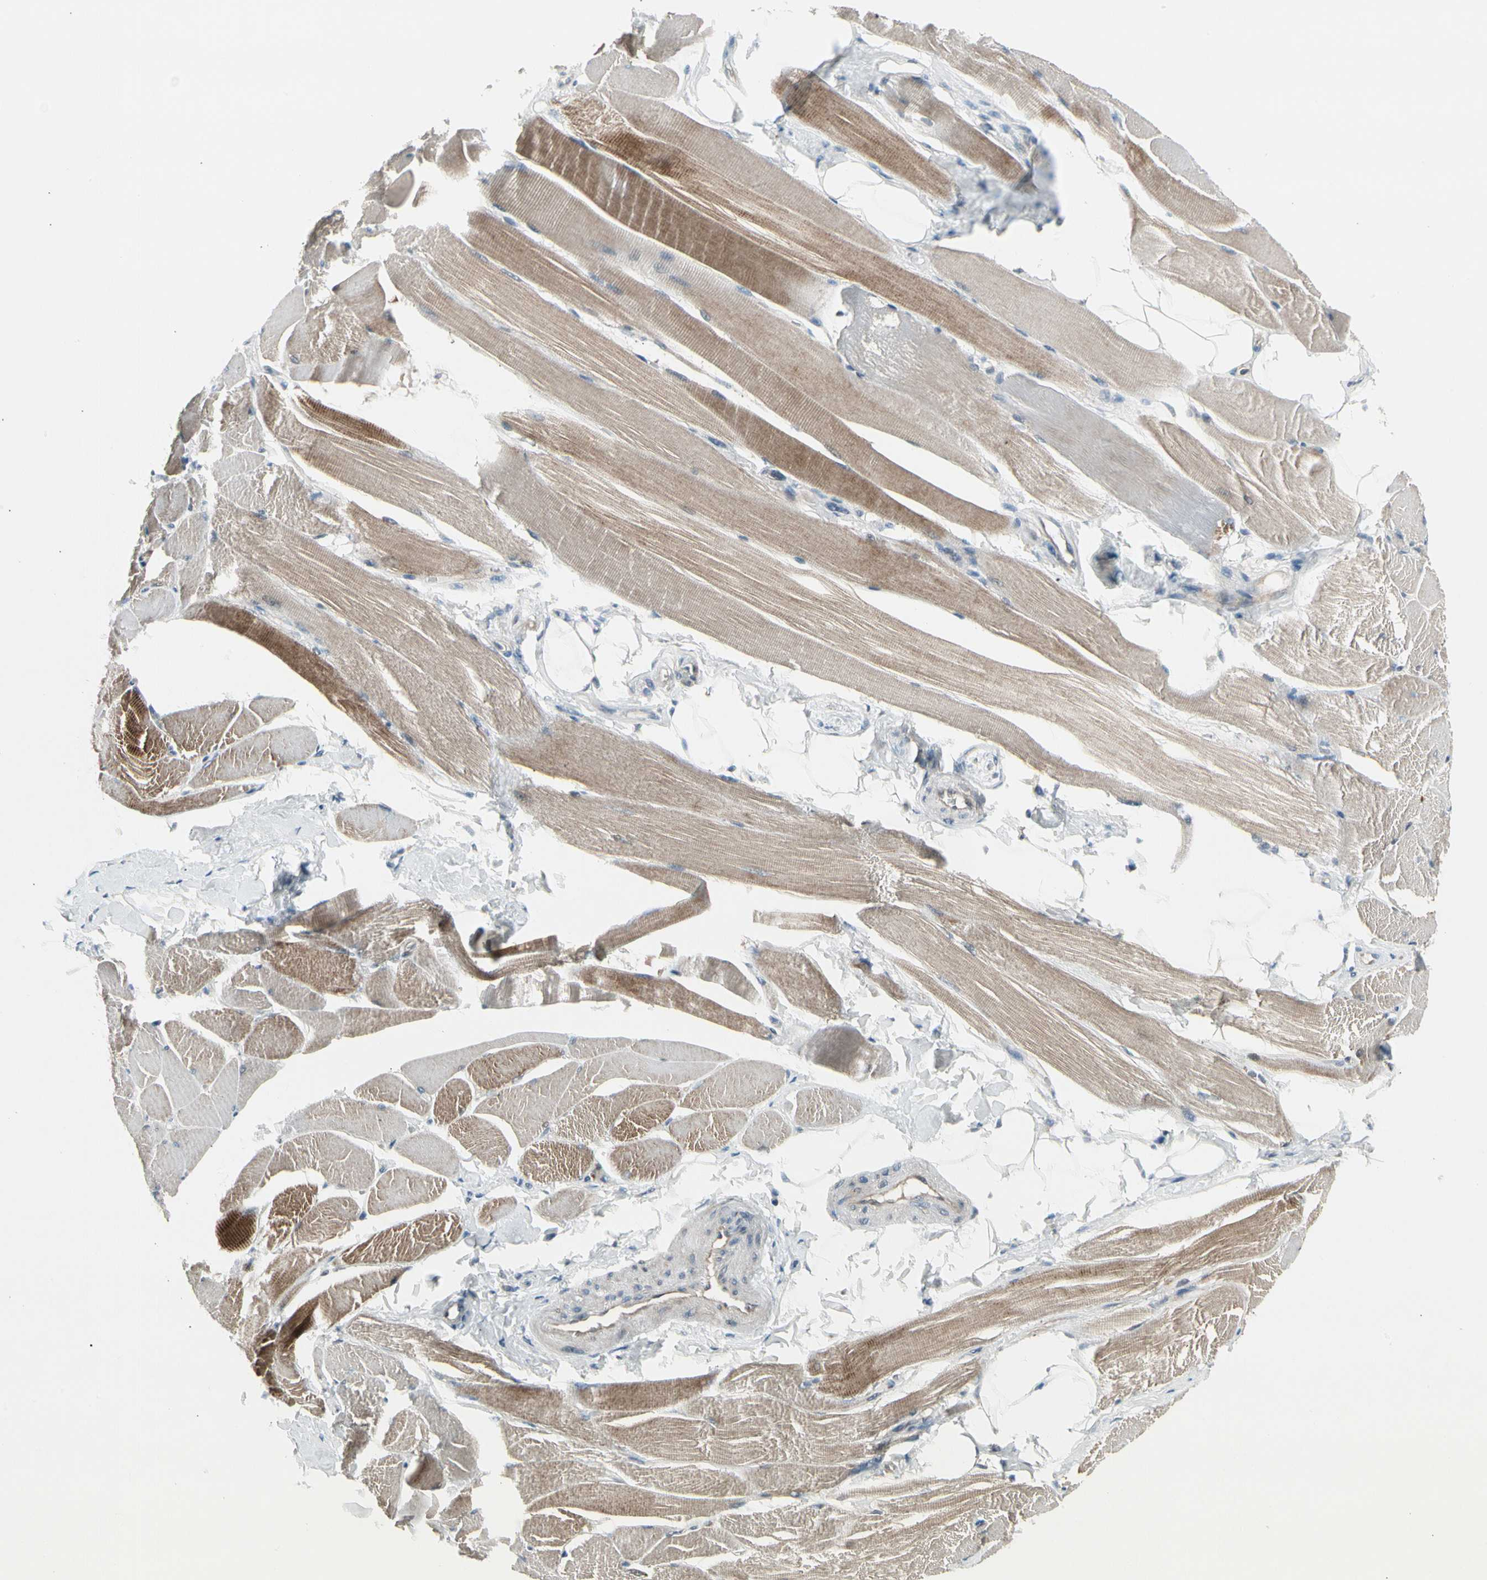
{"staining": {"intensity": "moderate", "quantity": "25%-75%", "location": "cytoplasmic/membranous"}, "tissue": "skeletal muscle", "cell_type": "Myocytes", "image_type": "normal", "snomed": [{"axis": "morphology", "description": "Normal tissue, NOS"}, {"axis": "topography", "description": "Skeletal muscle"}, {"axis": "topography", "description": "Peripheral nerve tissue"}], "caption": "A high-resolution micrograph shows IHC staining of normal skeletal muscle, which exhibits moderate cytoplasmic/membranous positivity in approximately 25%-75% of myocytes.", "gene": "PANK2", "patient": {"sex": "female", "age": 84}}